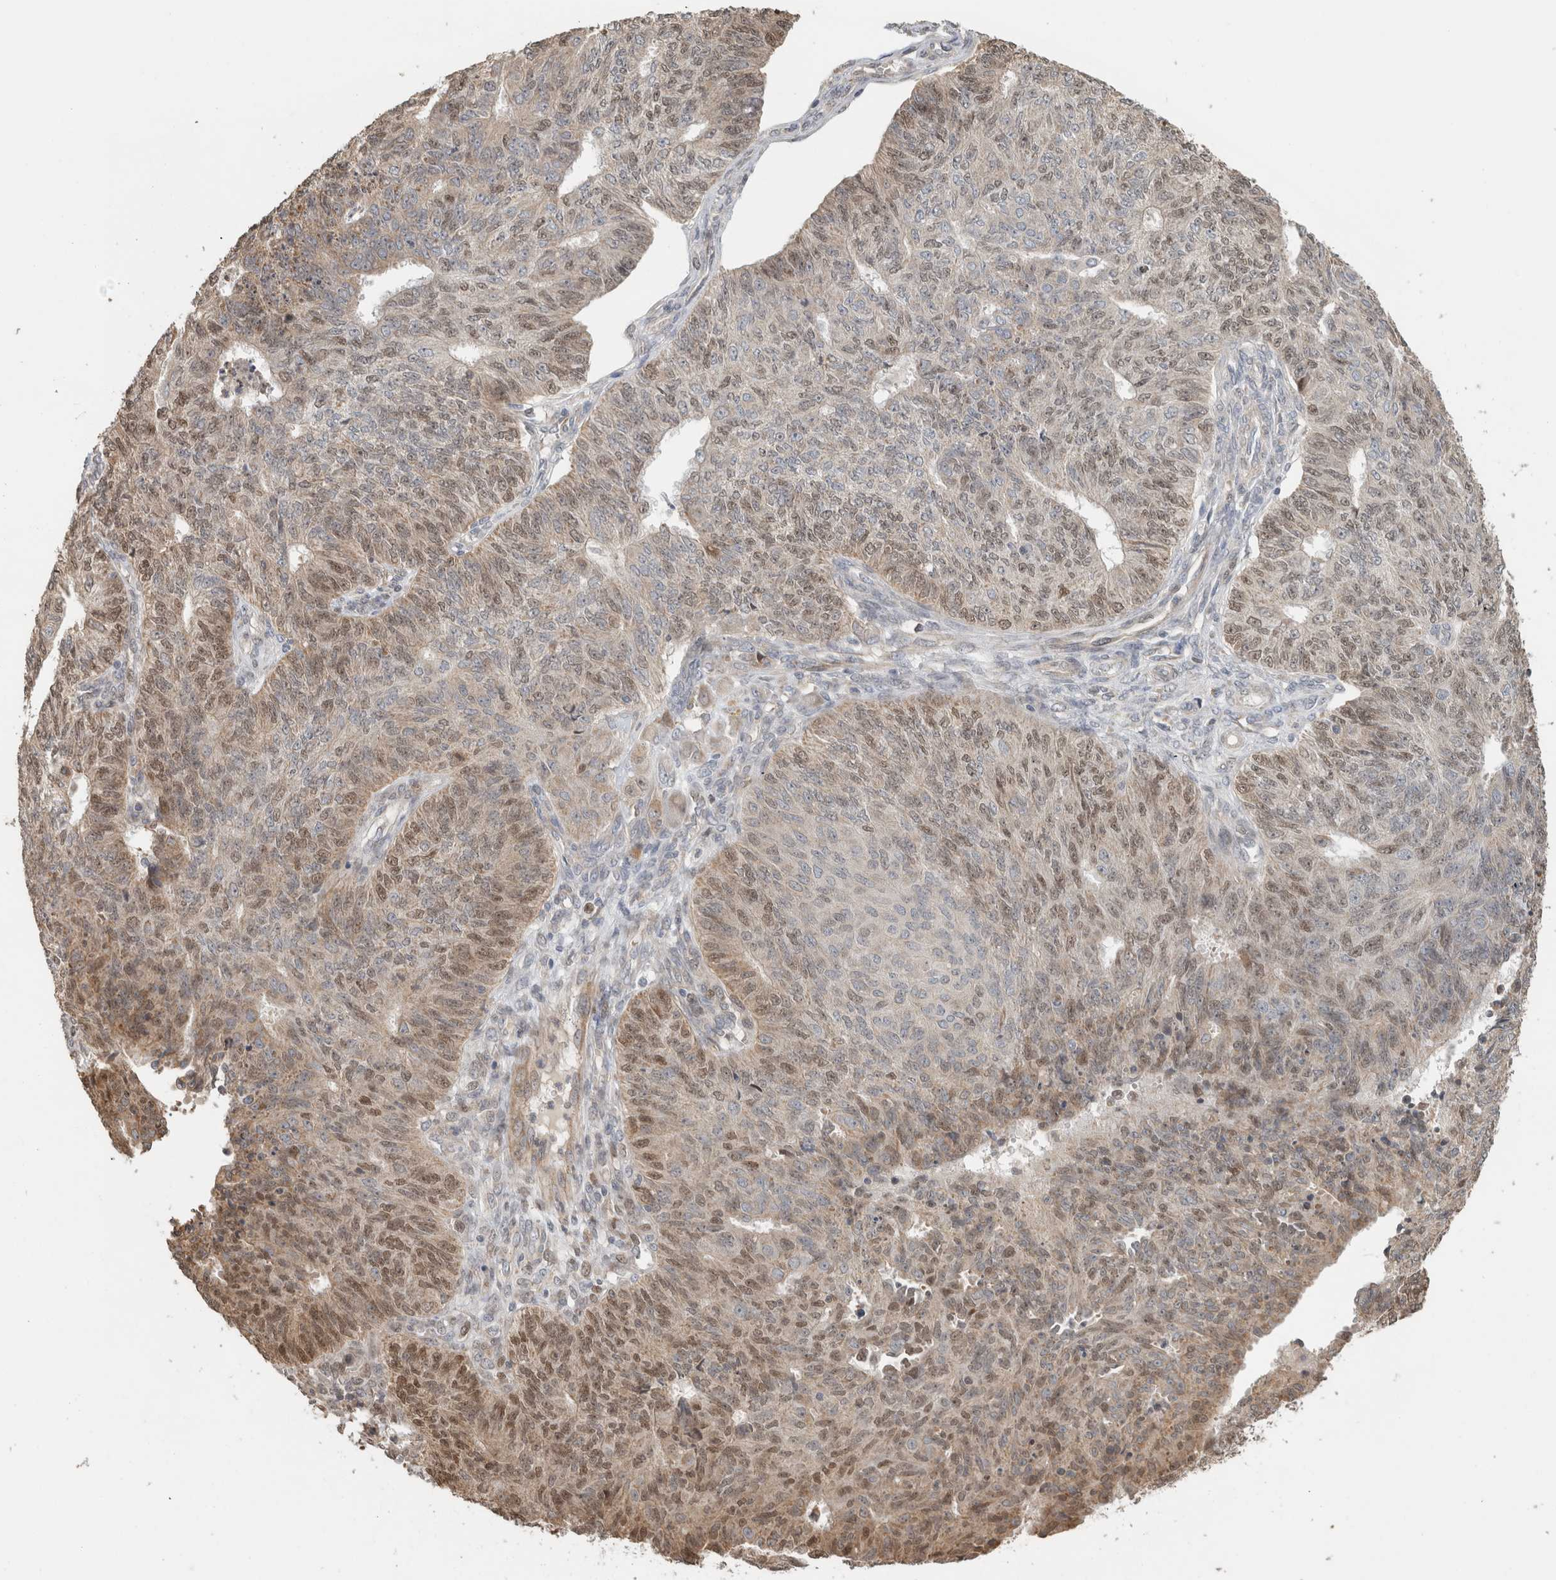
{"staining": {"intensity": "moderate", "quantity": "25%-75%", "location": "nuclear"}, "tissue": "endometrial cancer", "cell_type": "Tumor cells", "image_type": "cancer", "snomed": [{"axis": "morphology", "description": "Adenocarcinoma, NOS"}, {"axis": "topography", "description": "Endometrium"}], "caption": "A histopathology image of human endometrial cancer (adenocarcinoma) stained for a protein displays moderate nuclear brown staining in tumor cells.", "gene": "GINS4", "patient": {"sex": "female", "age": 32}}